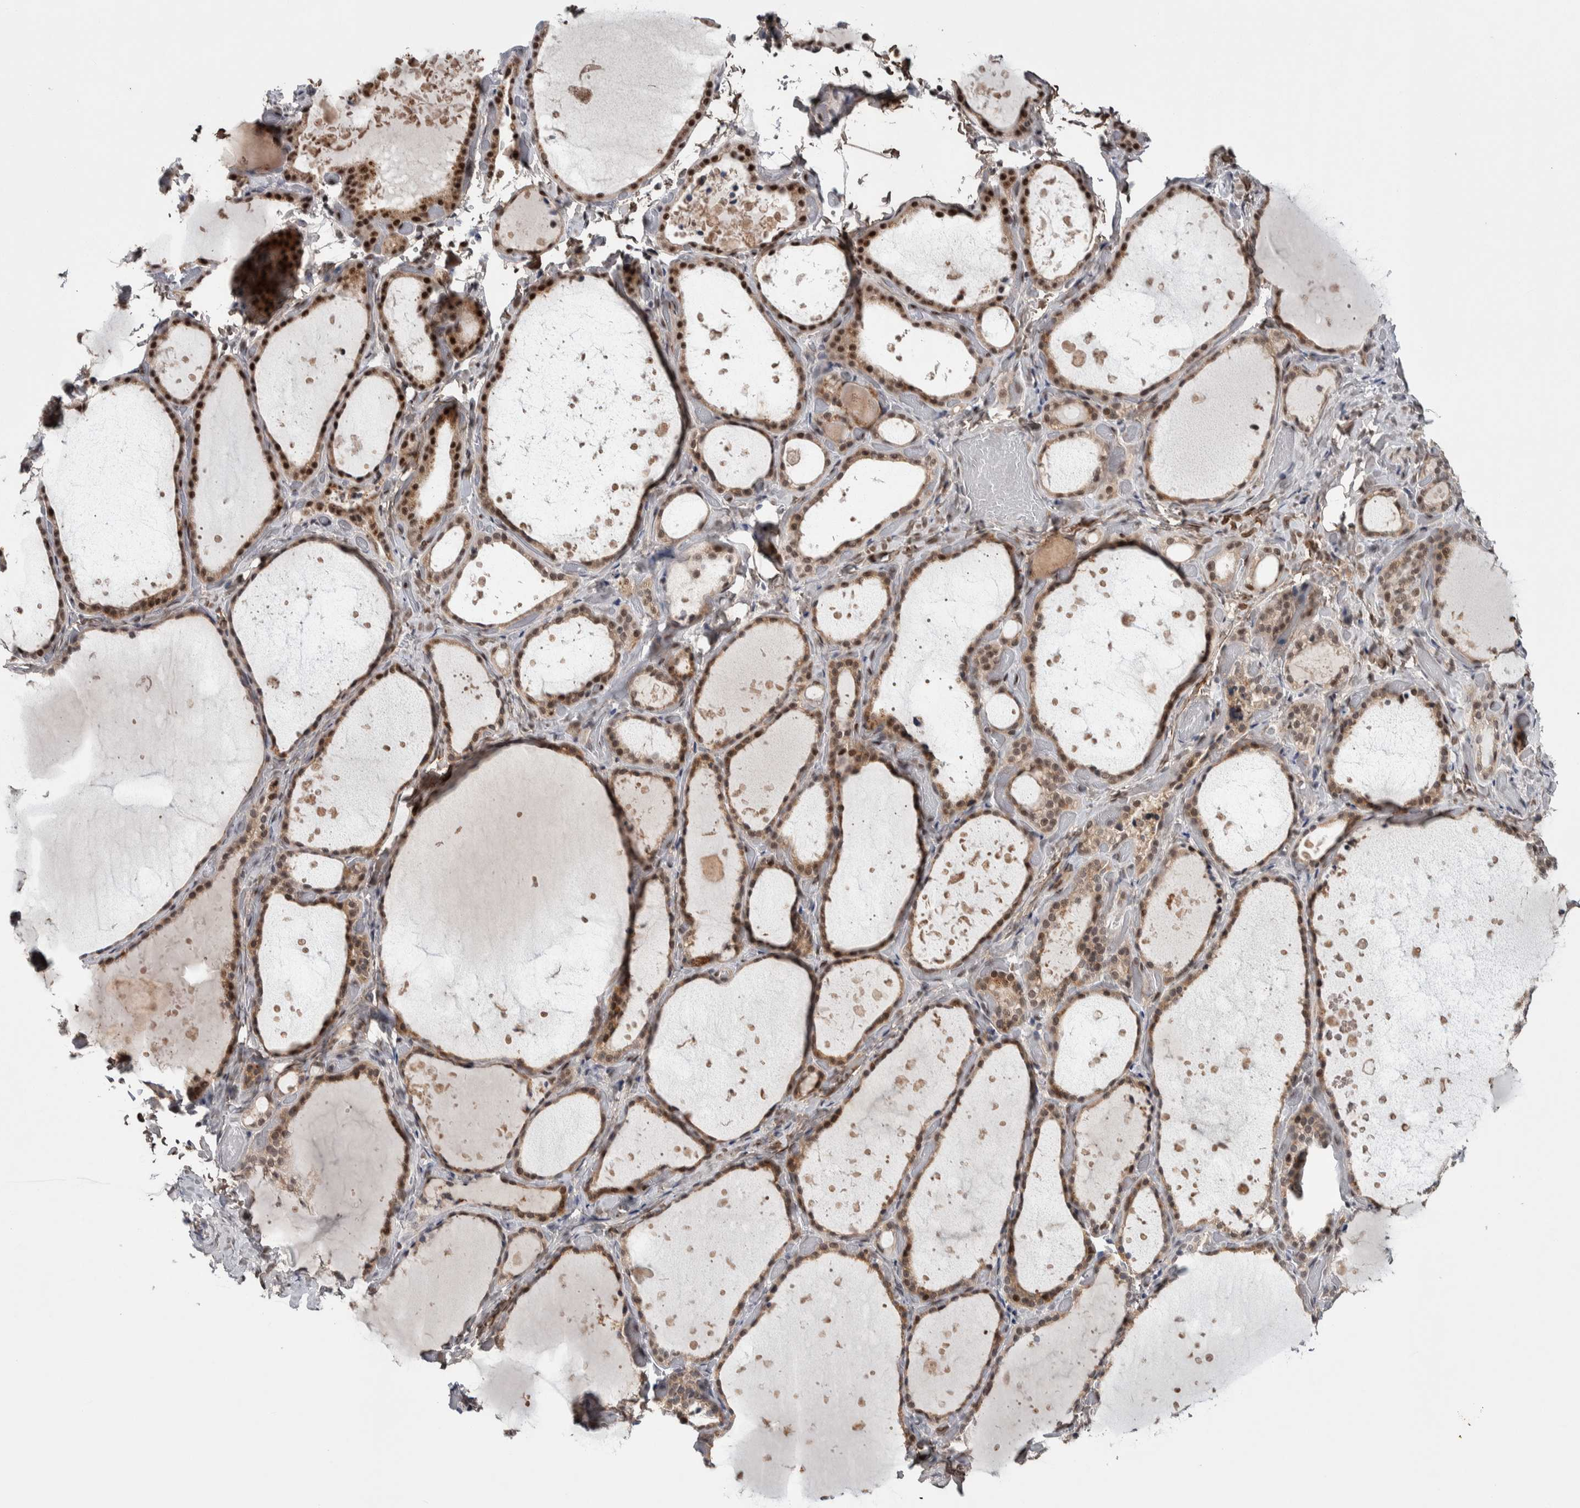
{"staining": {"intensity": "strong", "quantity": ">75%", "location": "cytoplasmic/membranous,nuclear"}, "tissue": "thyroid gland", "cell_type": "Glandular cells", "image_type": "normal", "snomed": [{"axis": "morphology", "description": "Normal tissue, NOS"}, {"axis": "topography", "description": "Thyroid gland"}], "caption": "Immunohistochemistry staining of normal thyroid gland, which demonstrates high levels of strong cytoplasmic/membranous,nuclear expression in about >75% of glandular cells indicating strong cytoplasmic/membranous,nuclear protein staining. The staining was performed using DAB (brown) for protein detection and nuclei were counterstained in hematoxylin (blue).", "gene": "ASPN", "patient": {"sex": "female", "age": 44}}